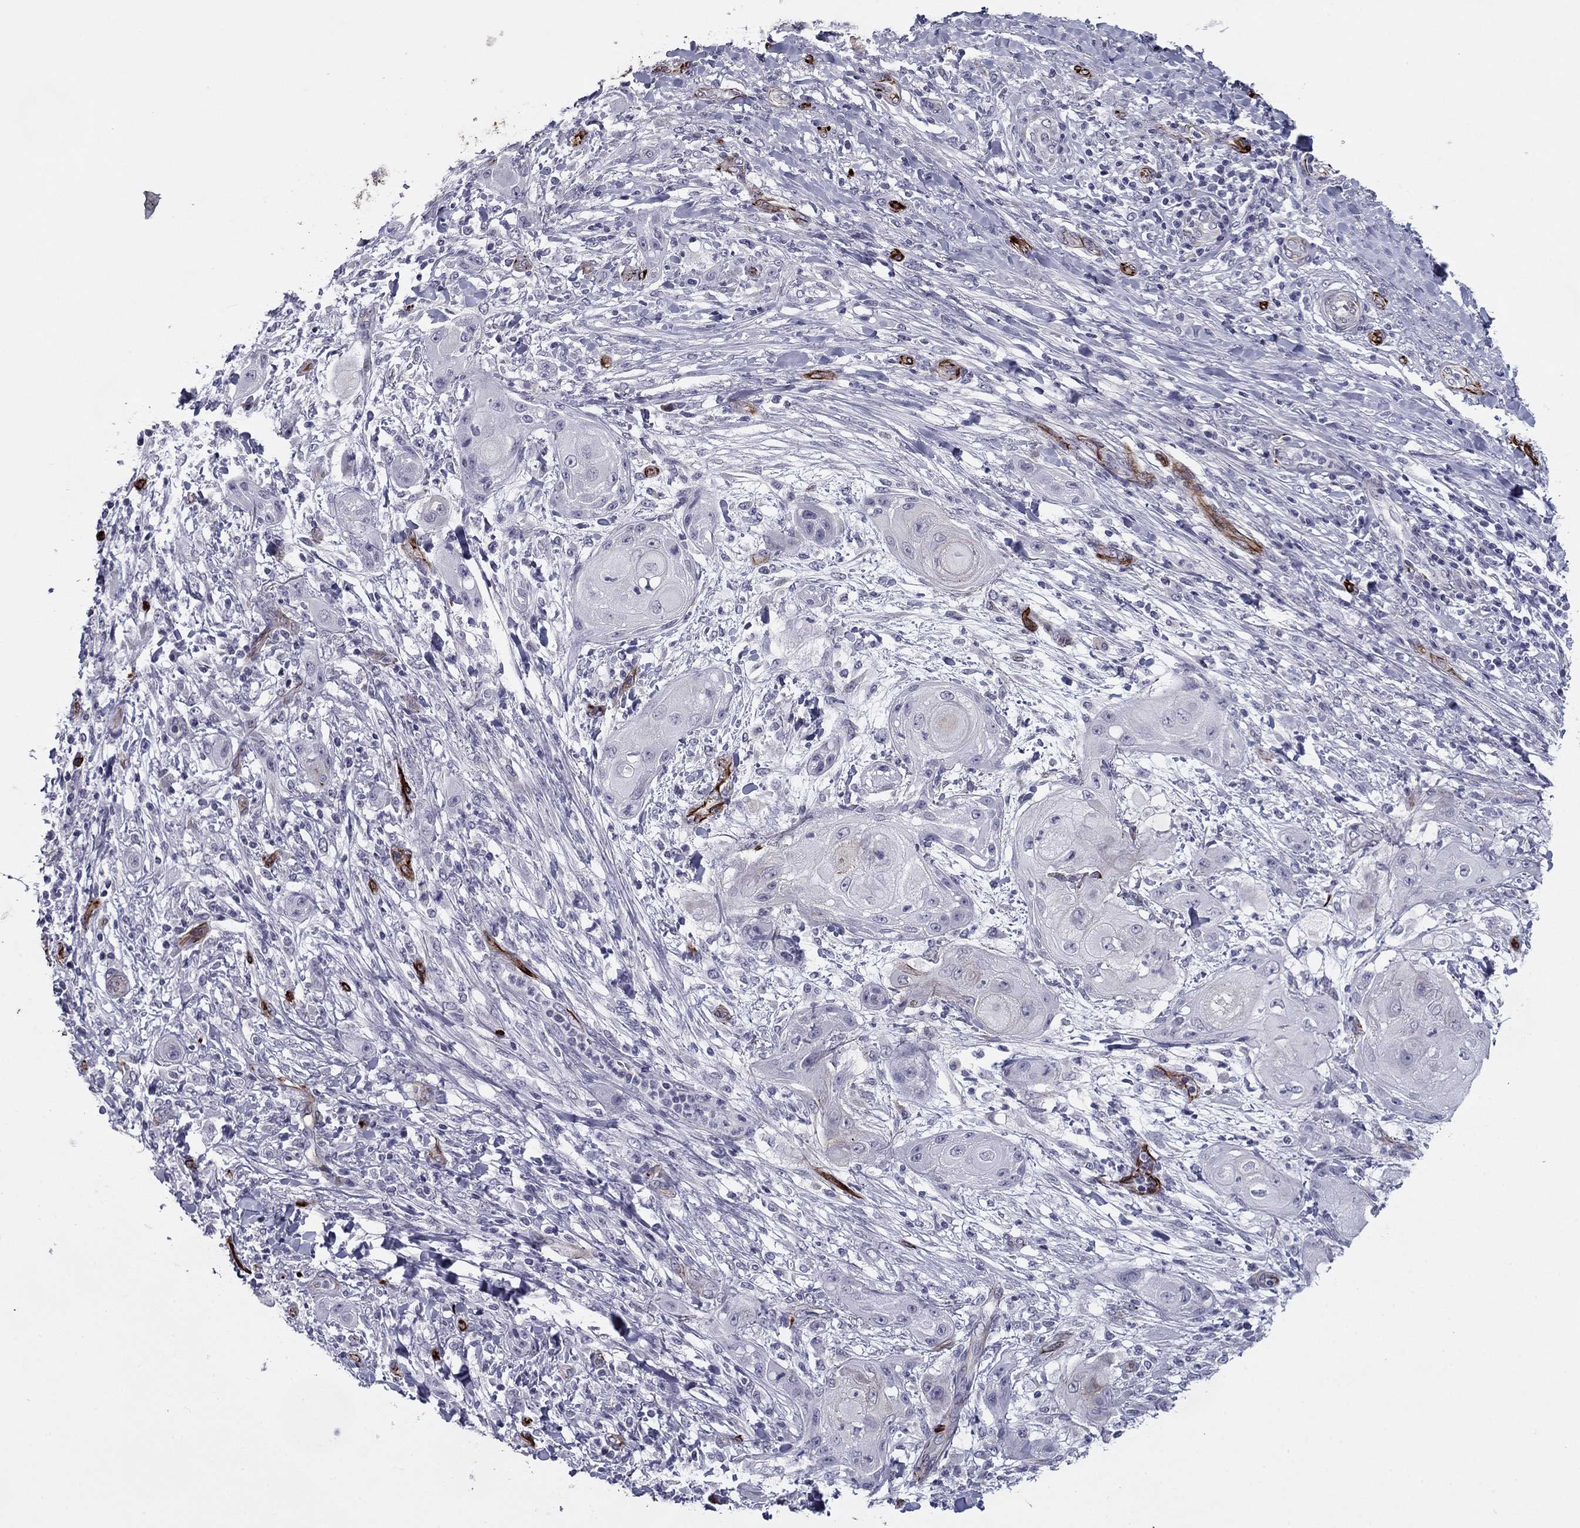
{"staining": {"intensity": "negative", "quantity": "none", "location": "none"}, "tissue": "skin cancer", "cell_type": "Tumor cells", "image_type": "cancer", "snomed": [{"axis": "morphology", "description": "Squamous cell carcinoma, NOS"}, {"axis": "topography", "description": "Skin"}], "caption": "Human skin cancer stained for a protein using immunohistochemistry exhibits no expression in tumor cells.", "gene": "ANKS4B", "patient": {"sex": "male", "age": 62}}